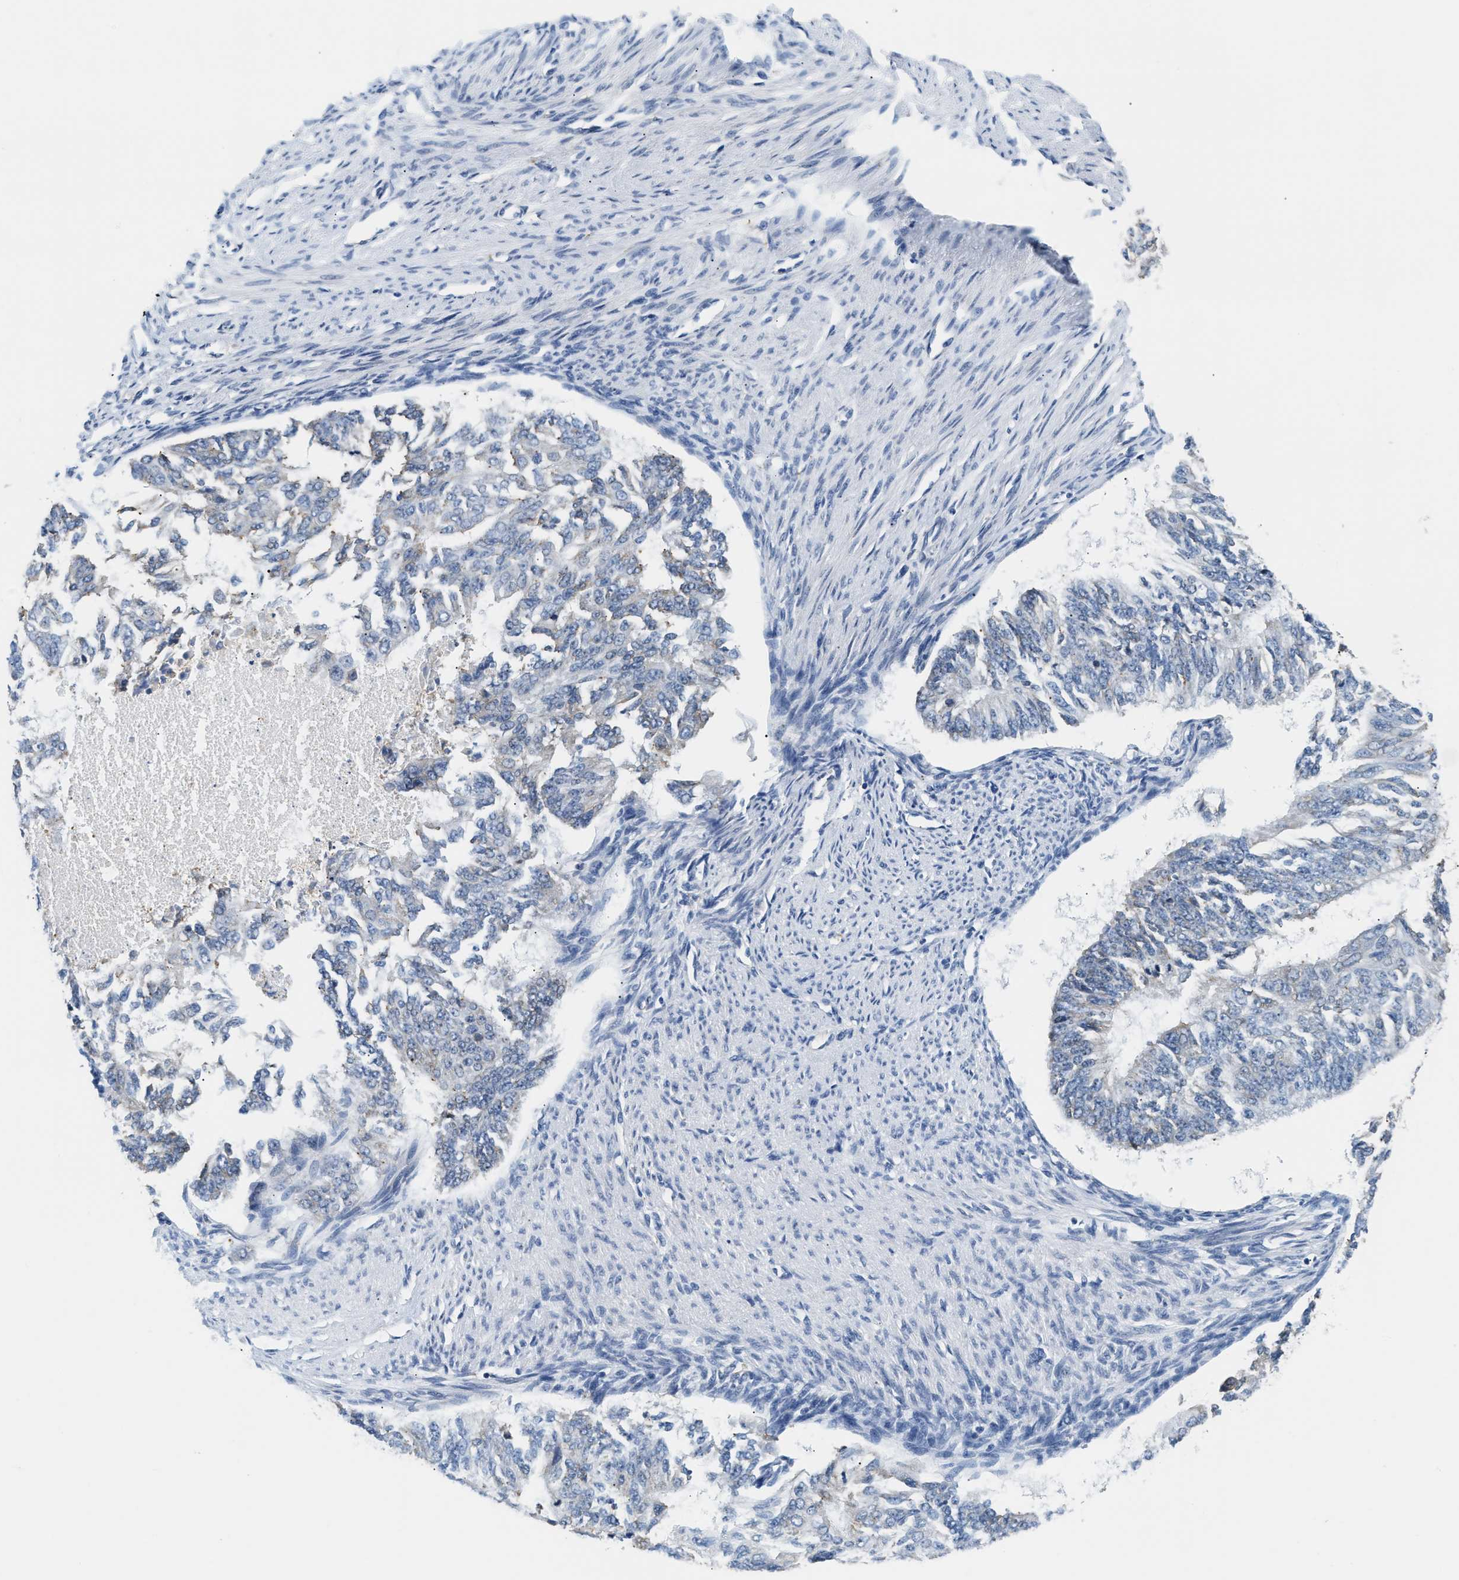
{"staining": {"intensity": "negative", "quantity": "none", "location": "none"}, "tissue": "endometrial cancer", "cell_type": "Tumor cells", "image_type": "cancer", "snomed": [{"axis": "morphology", "description": "Adenocarcinoma, NOS"}, {"axis": "topography", "description": "Endometrium"}], "caption": "Photomicrograph shows no protein expression in tumor cells of endometrial cancer tissue.", "gene": "HDHD3", "patient": {"sex": "female", "age": 32}}